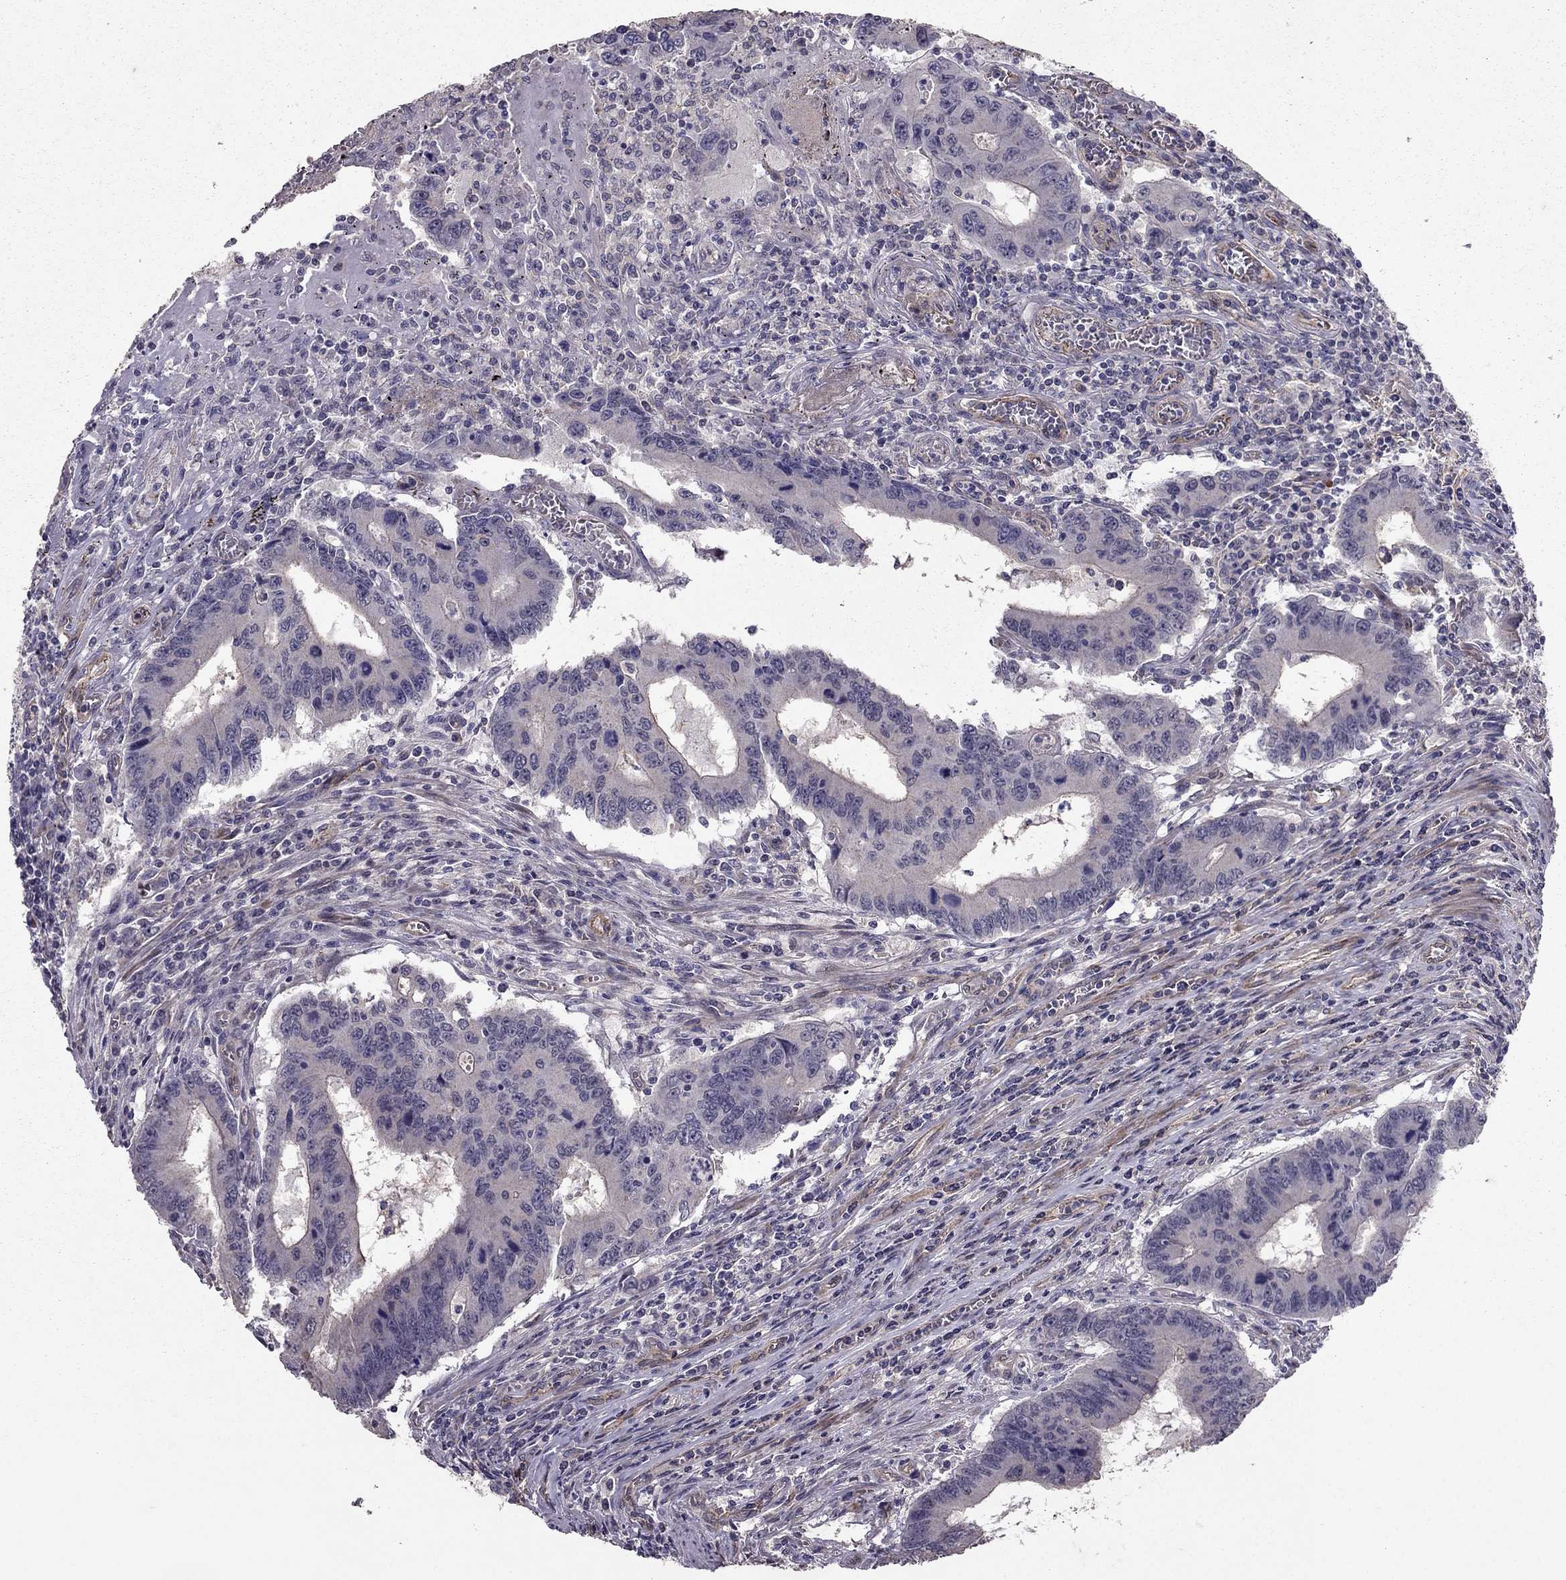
{"staining": {"intensity": "negative", "quantity": "none", "location": "none"}, "tissue": "colorectal cancer", "cell_type": "Tumor cells", "image_type": "cancer", "snomed": [{"axis": "morphology", "description": "Adenocarcinoma, NOS"}, {"axis": "topography", "description": "Colon"}], "caption": "Colorectal cancer (adenocarcinoma) was stained to show a protein in brown. There is no significant expression in tumor cells.", "gene": "RASIP1", "patient": {"sex": "male", "age": 53}}